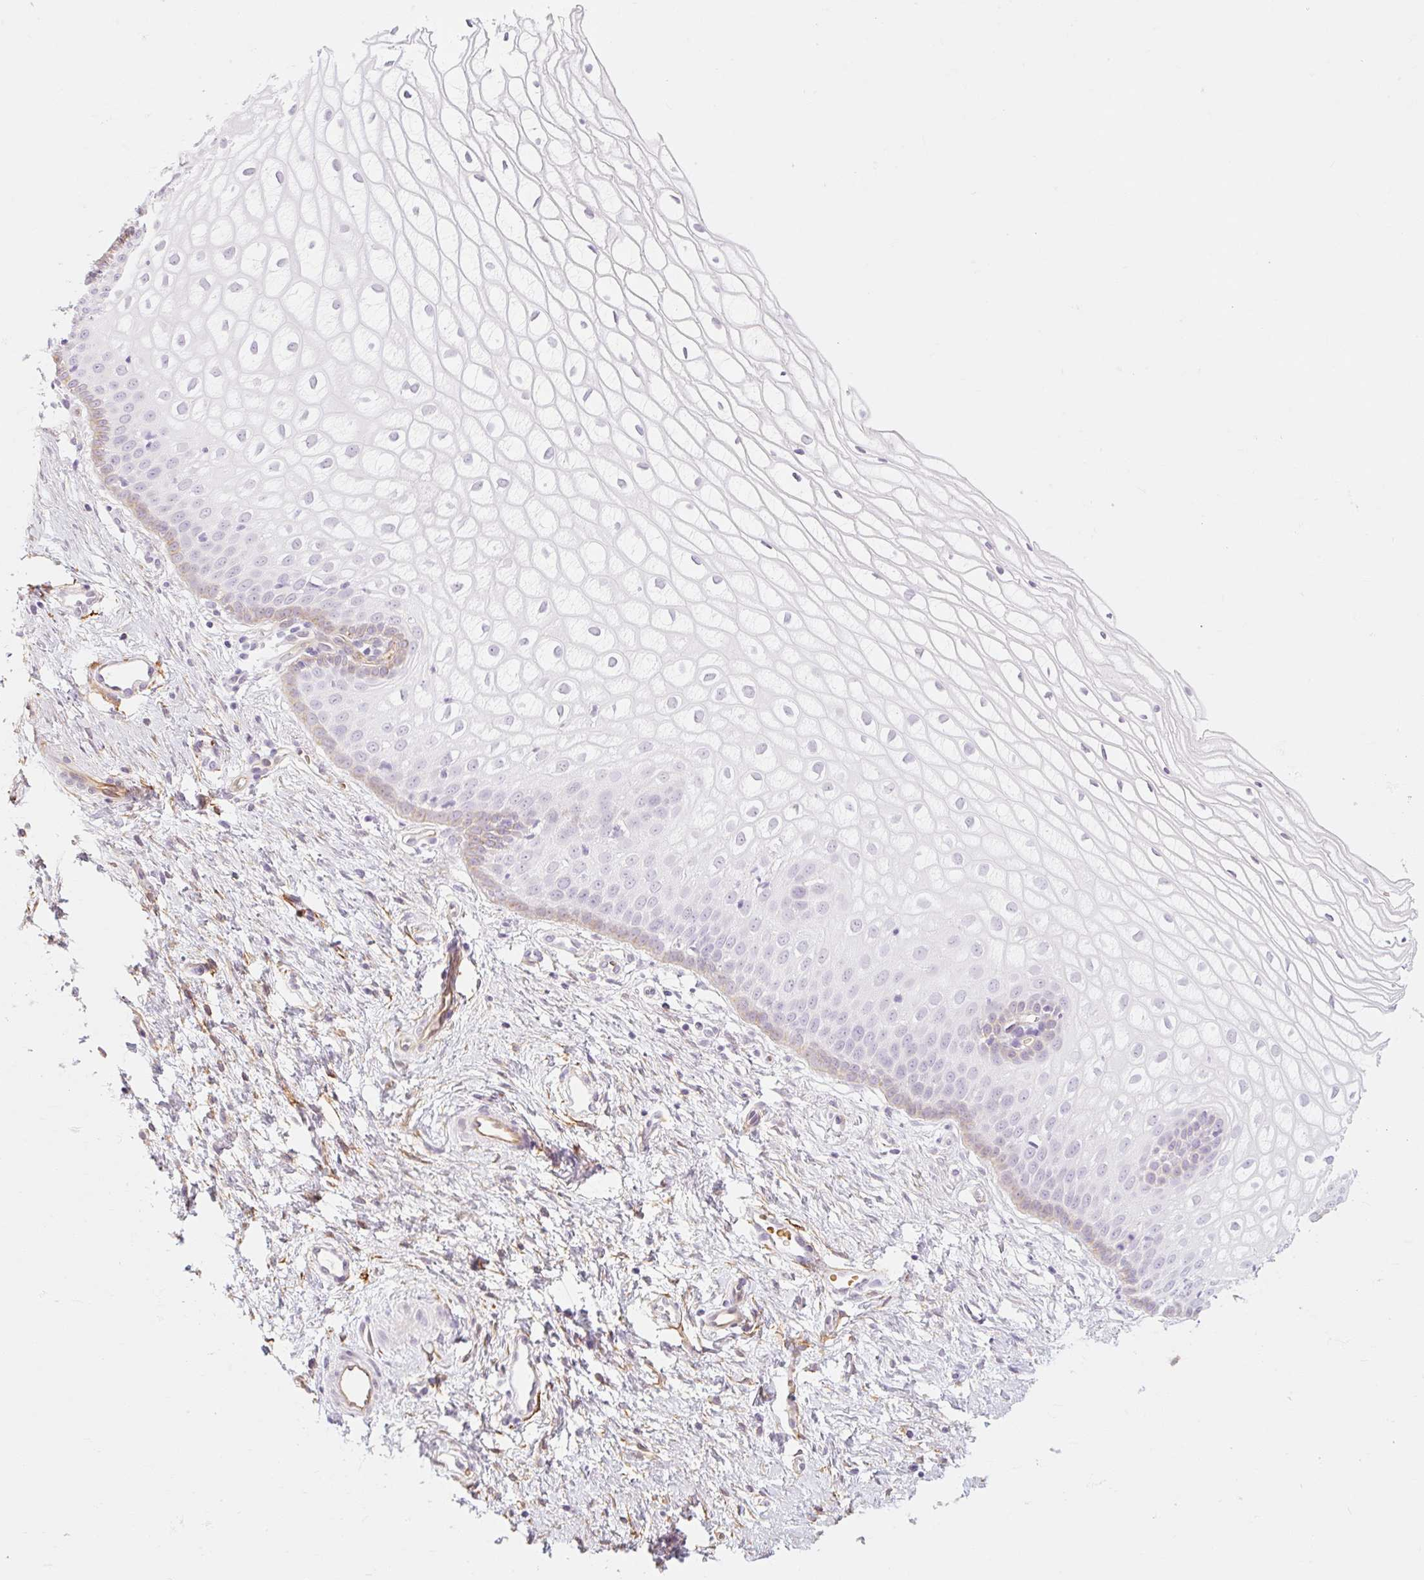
{"staining": {"intensity": "negative", "quantity": "none", "location": "none"}, "tissue": "cervix", "cell_type": "Glandular cells", "image_type": "normal", "snomed": [{"axis": "morphology", "description": "Normal tissue, NOS"}, {"axis": "topography", "description": "Cervix"}], "caption": "This is an IHC image of unremarkable cervix. There is no positivity in glandular cells.", "gene": "TAF1L", "patient": {"sex": "female", "age": 36}}